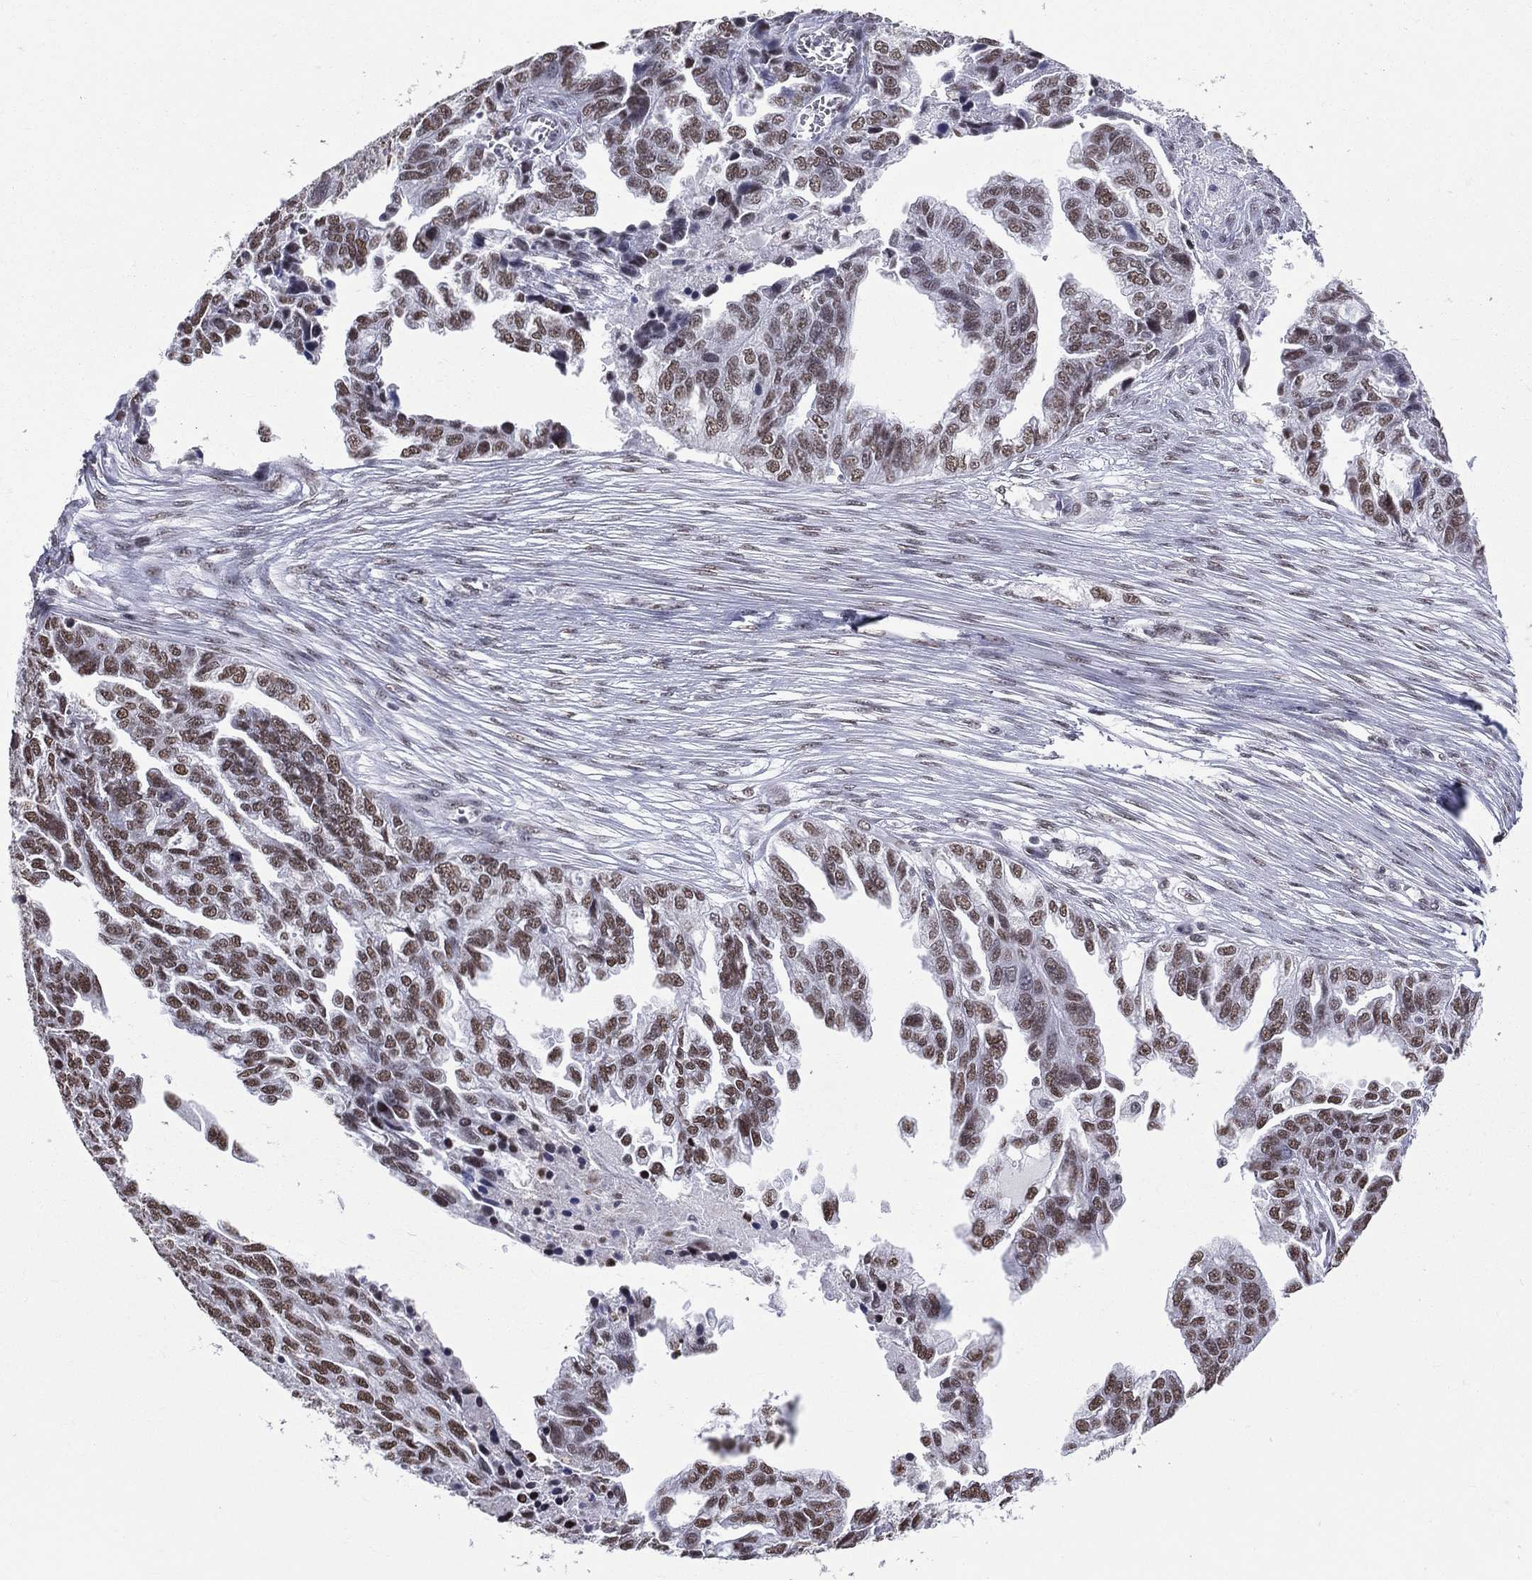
{"staining": {"intensity": "moderate", "quantity": ">75%", "location": "nuclear"}, "tissue": "ovarian cancer", "cell_type": "Tumor cells", "image_type": "cancer", "snomed": [{"axis": "morphology", "description": "Cystadenocarcinoma, serous, NOS"}, {"axis": "topography", "description": "Ovary"}], "caption": "Tumor cells demonstrate medium levels of moderate nuclear staining in approximately >75% of cells in human ovarian cancer (serous cystadenocarcinoma).", "gene": "ZNF7", "patient": {"sex": "female", "age": 51}}